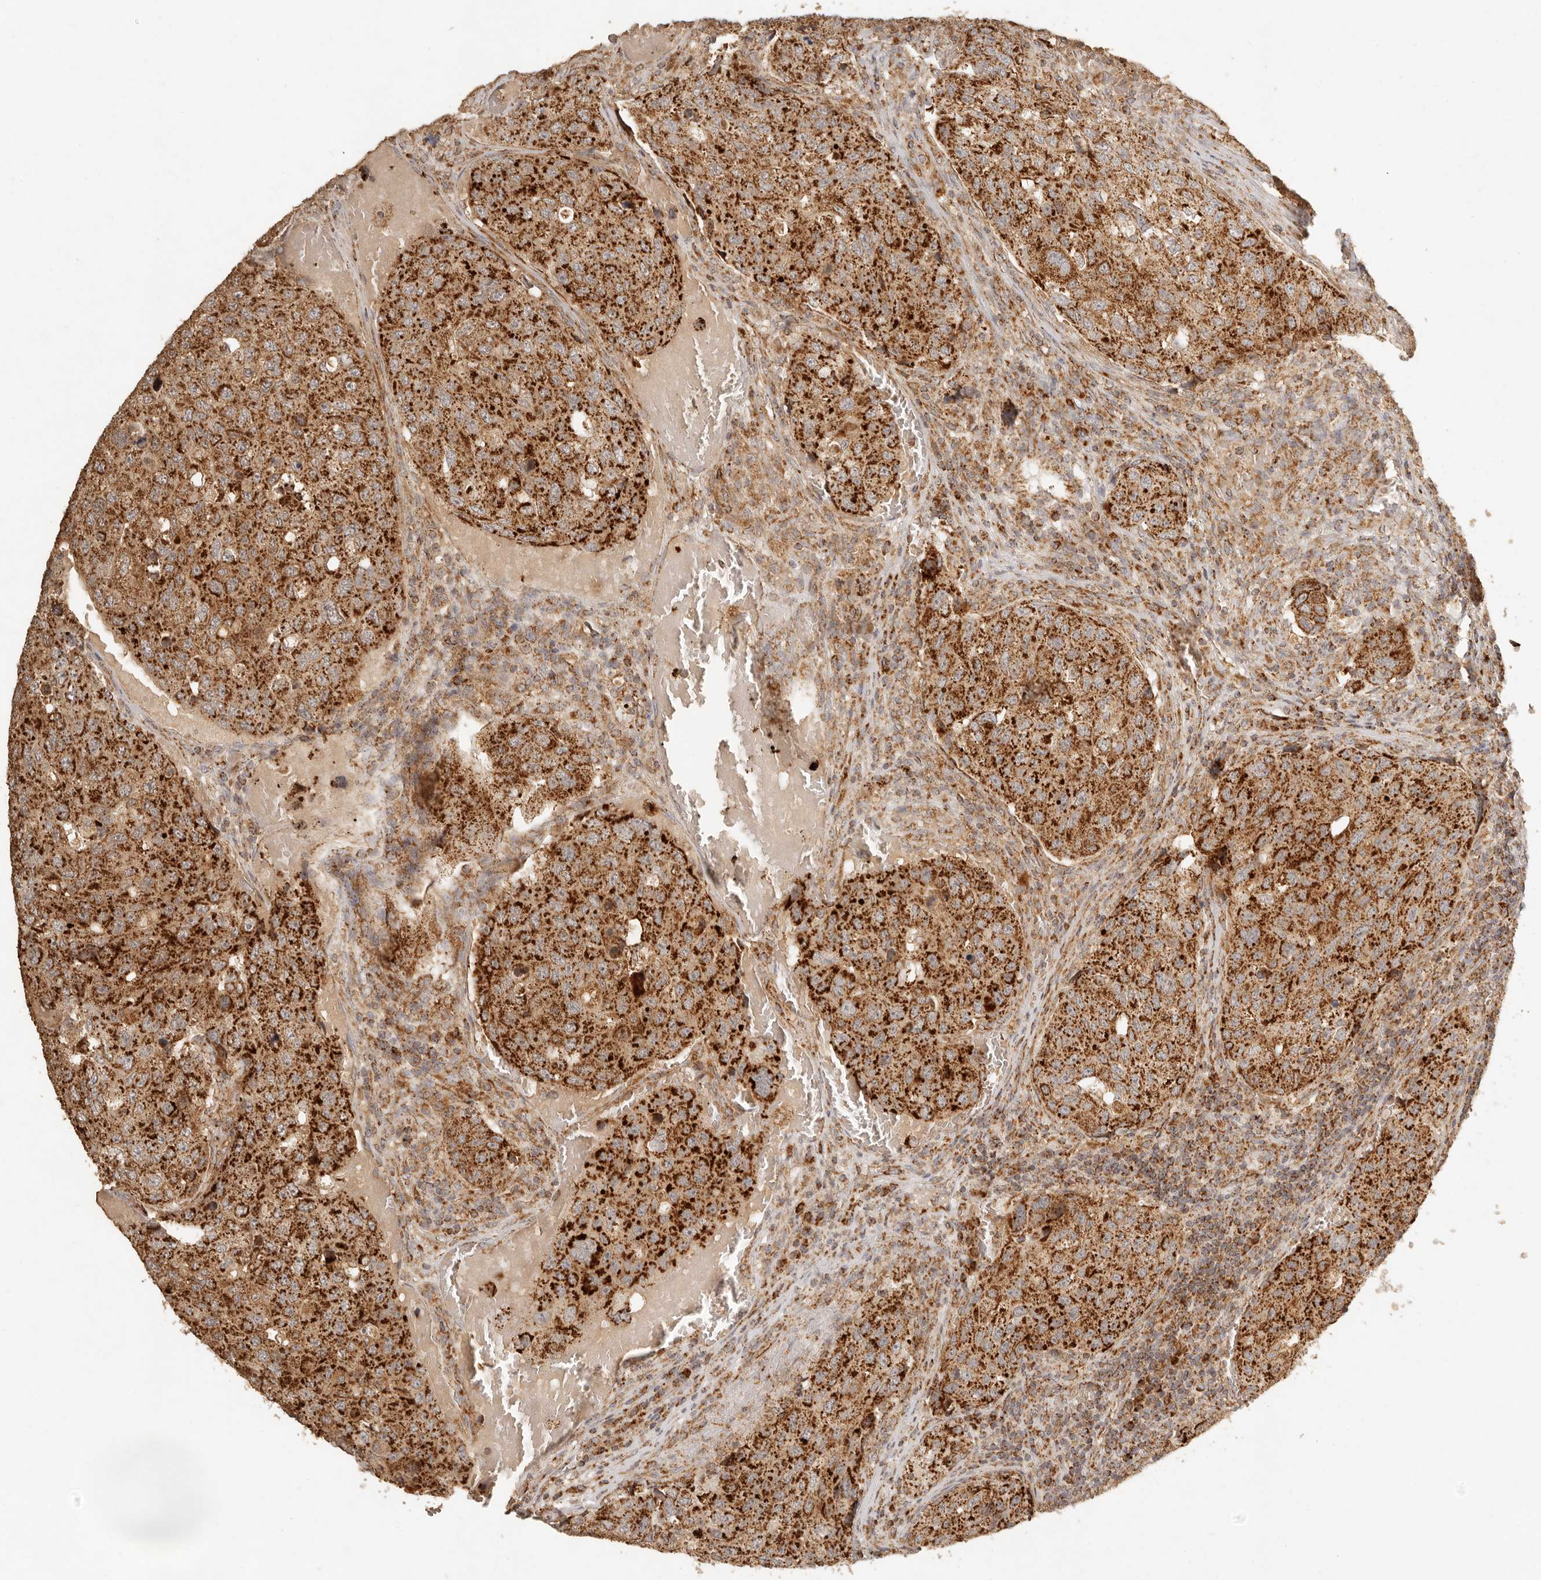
{"staining": {"intensity": "strong", "quantity": ">75%", "location": "cytoplasmic/membranous"}, "tissue": "urothelial cancer", "cell_type": "Tumor cells", "image_type": "cancer", "snomed": [{"axis": "morphology", "description": "Urothelial carcinoma, High grade"}, {"axis": "topography", "description": "Lymph node"}, {"axis": "topography", "description": "Urinary bladder"}], "caption": "About >75% of tumor cells in urothelial carcinoma (high-grade) show strong cytoplasmic/membranous protein expression as visualized by brown immunohistochemical staining.", "gene": "MRPL55", "patient": {"sex": "male", "age": 51}}